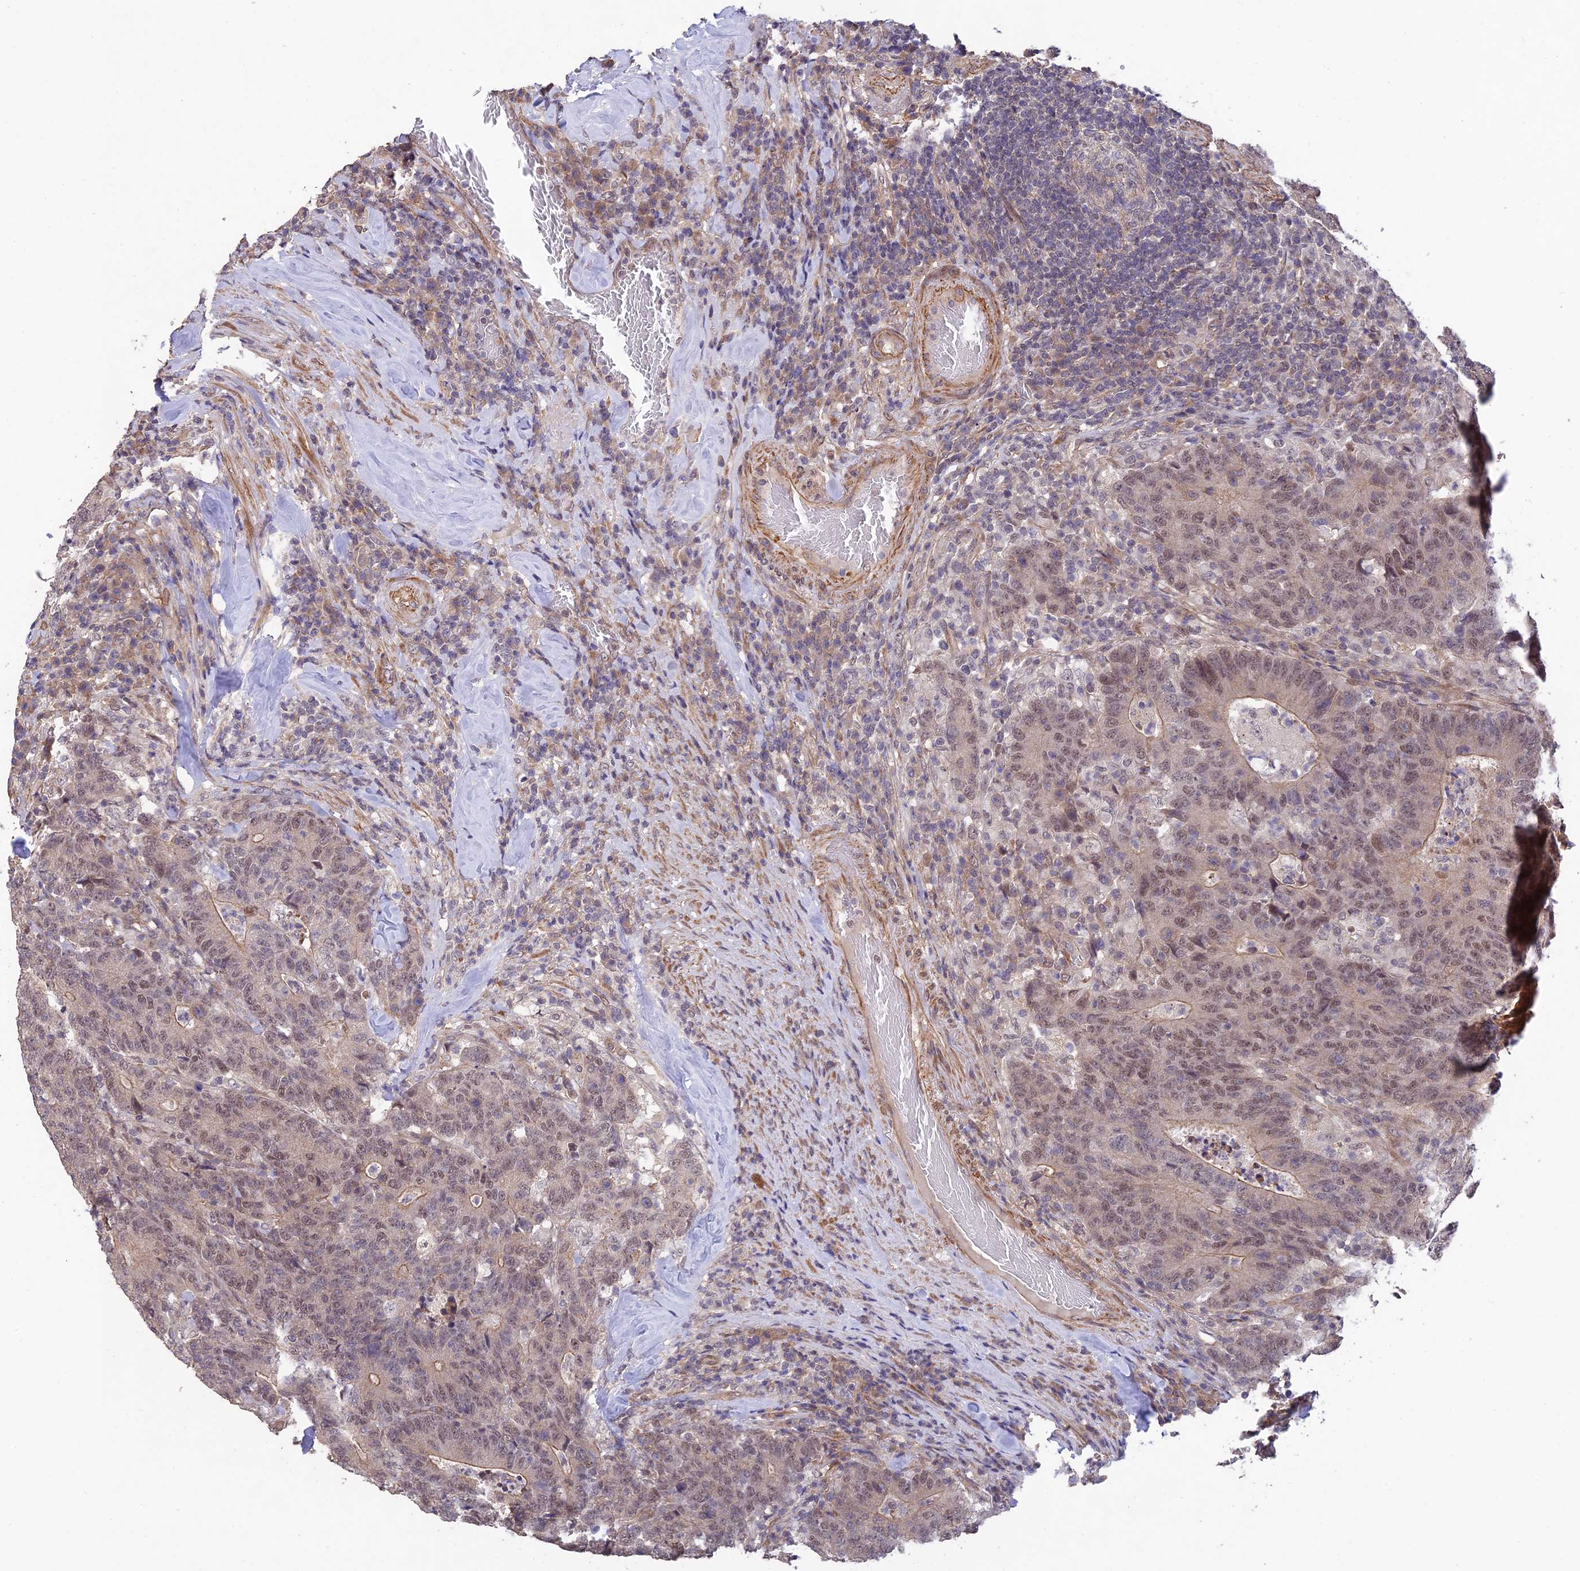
{"staining": {"intensity": "weak", "quantity": "25%-75%", "location": "nuclear"}, "tissue": "colorectal cancer", "cell_type": "Tumor cells", "image_type": "cancer", "snomed": [{"axis": "morphology", "description": "Normal tissue, NOS"}, {"axis": "morphology", "description": "Adenocarcinoma, NOS"}, {"axis": "topography", "description": "Colon"}], "caption": "Colorectal cancer stained for a protein reveals weak nuclear positivity in tumor cells. The protein is shown in brown color, while the nuclei are stained blue.", "gene": "PAGR1", "patient": {"sex": "female", "age": 75}}